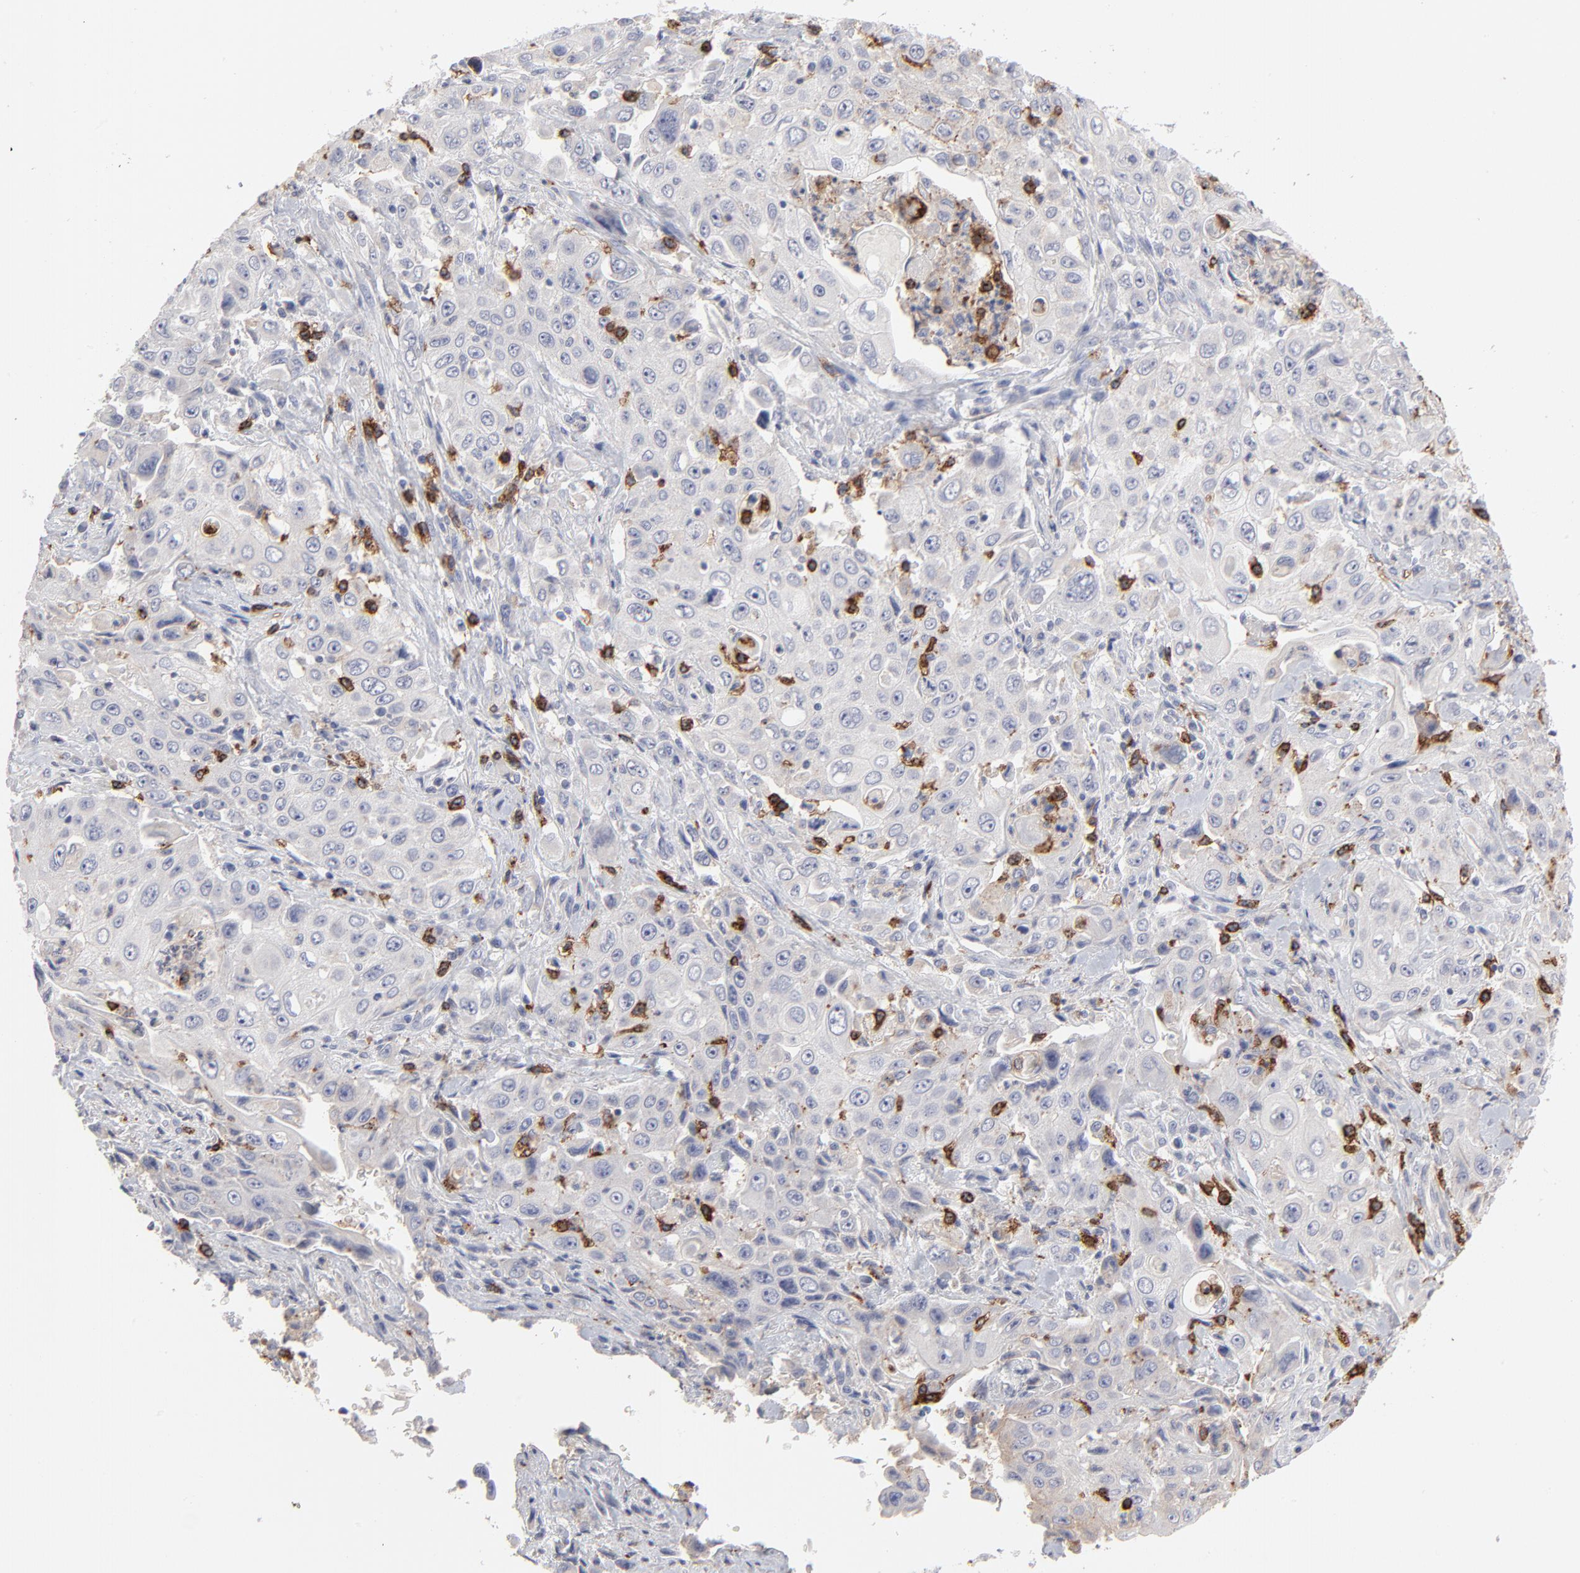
{"staining": {"intensity": "negative", "quantity": "none", "location": "none"}, "tissue": "pancreatic cancer", "cell_type": "Tumor cells", "image_type": "cancer", "snomed": [{"axis": "morphology", "description": "Adenocarcinoma, NOS"}, {"axis": "topography", "description": "Pancreas"}], "caption": "This photomicrograph is of pancreatic adenocarcinoma stained with immunohistochemistry to label a protein in brown with the nuclei are counter-stained blue. There is no expression in tumor cells.", "gene": "CCR3", "patient": {"sex": "male", "age": 70}}